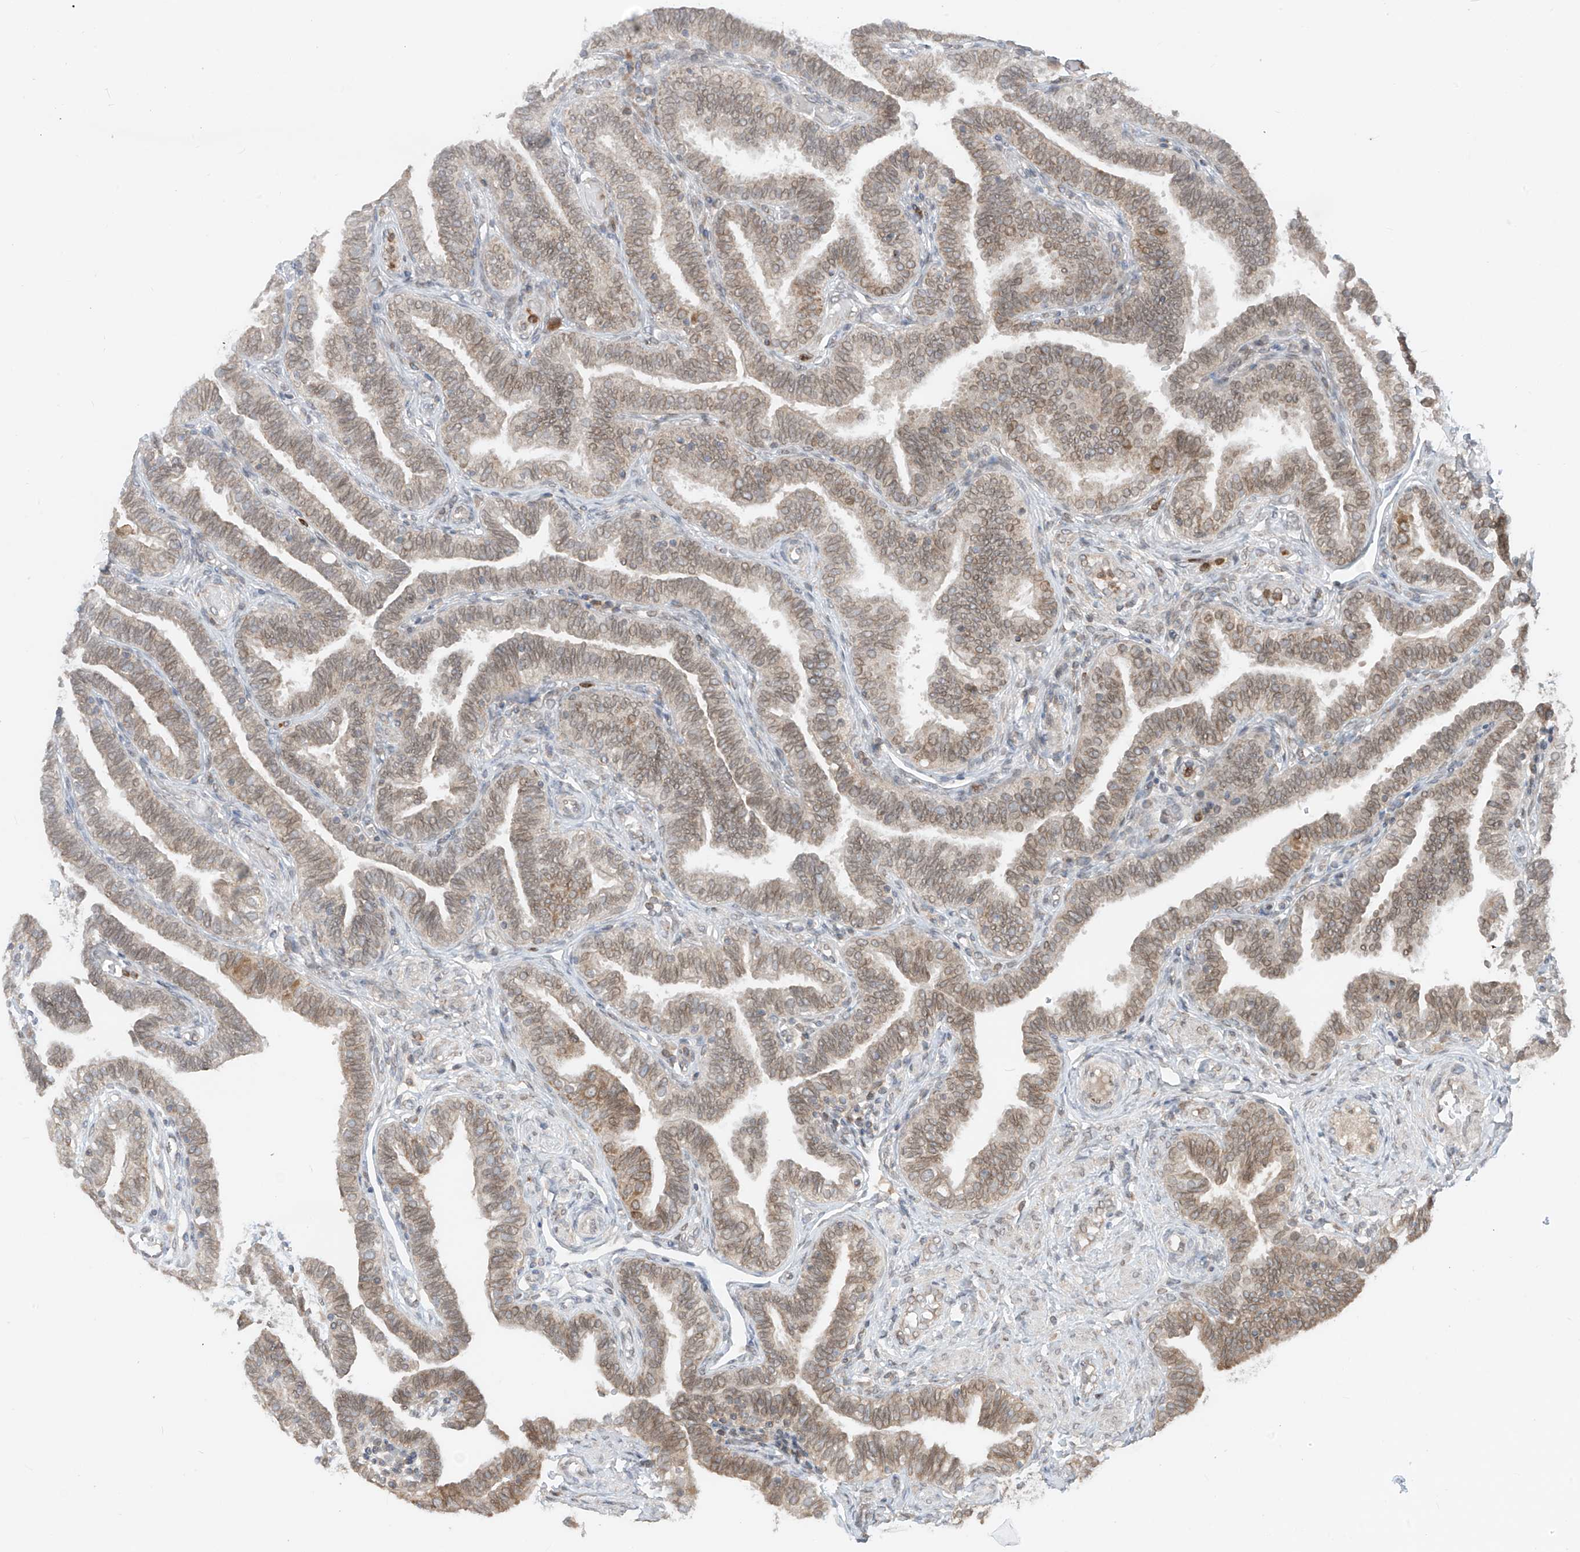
{"staining": {"intensity": "moderate", "quantity": ">75%", "location": "cytoplasmic/membranous,nuclear"}, "tissue": "fallopian tube", "cell_type": "Glandular cells", "image_type": "normal", "snomed": [{"axis": "morphology", "description": "Normal tissue, NOS"}, {"axis": "topography", "description": "Fallopian tube"}], "caption": "Glandular cells reveal medium levels of moderate cytoplasmic/membranous,nuclear staining in about >75% of cells in unremarkable human fallopian tube. The staining is performed using DAB brown chromogen to label protein expression. The nuclei are counter-stained blue using hematoxylin.", "gene": "AHCTF1", "patient": {"sex": "female", "age": 39}}